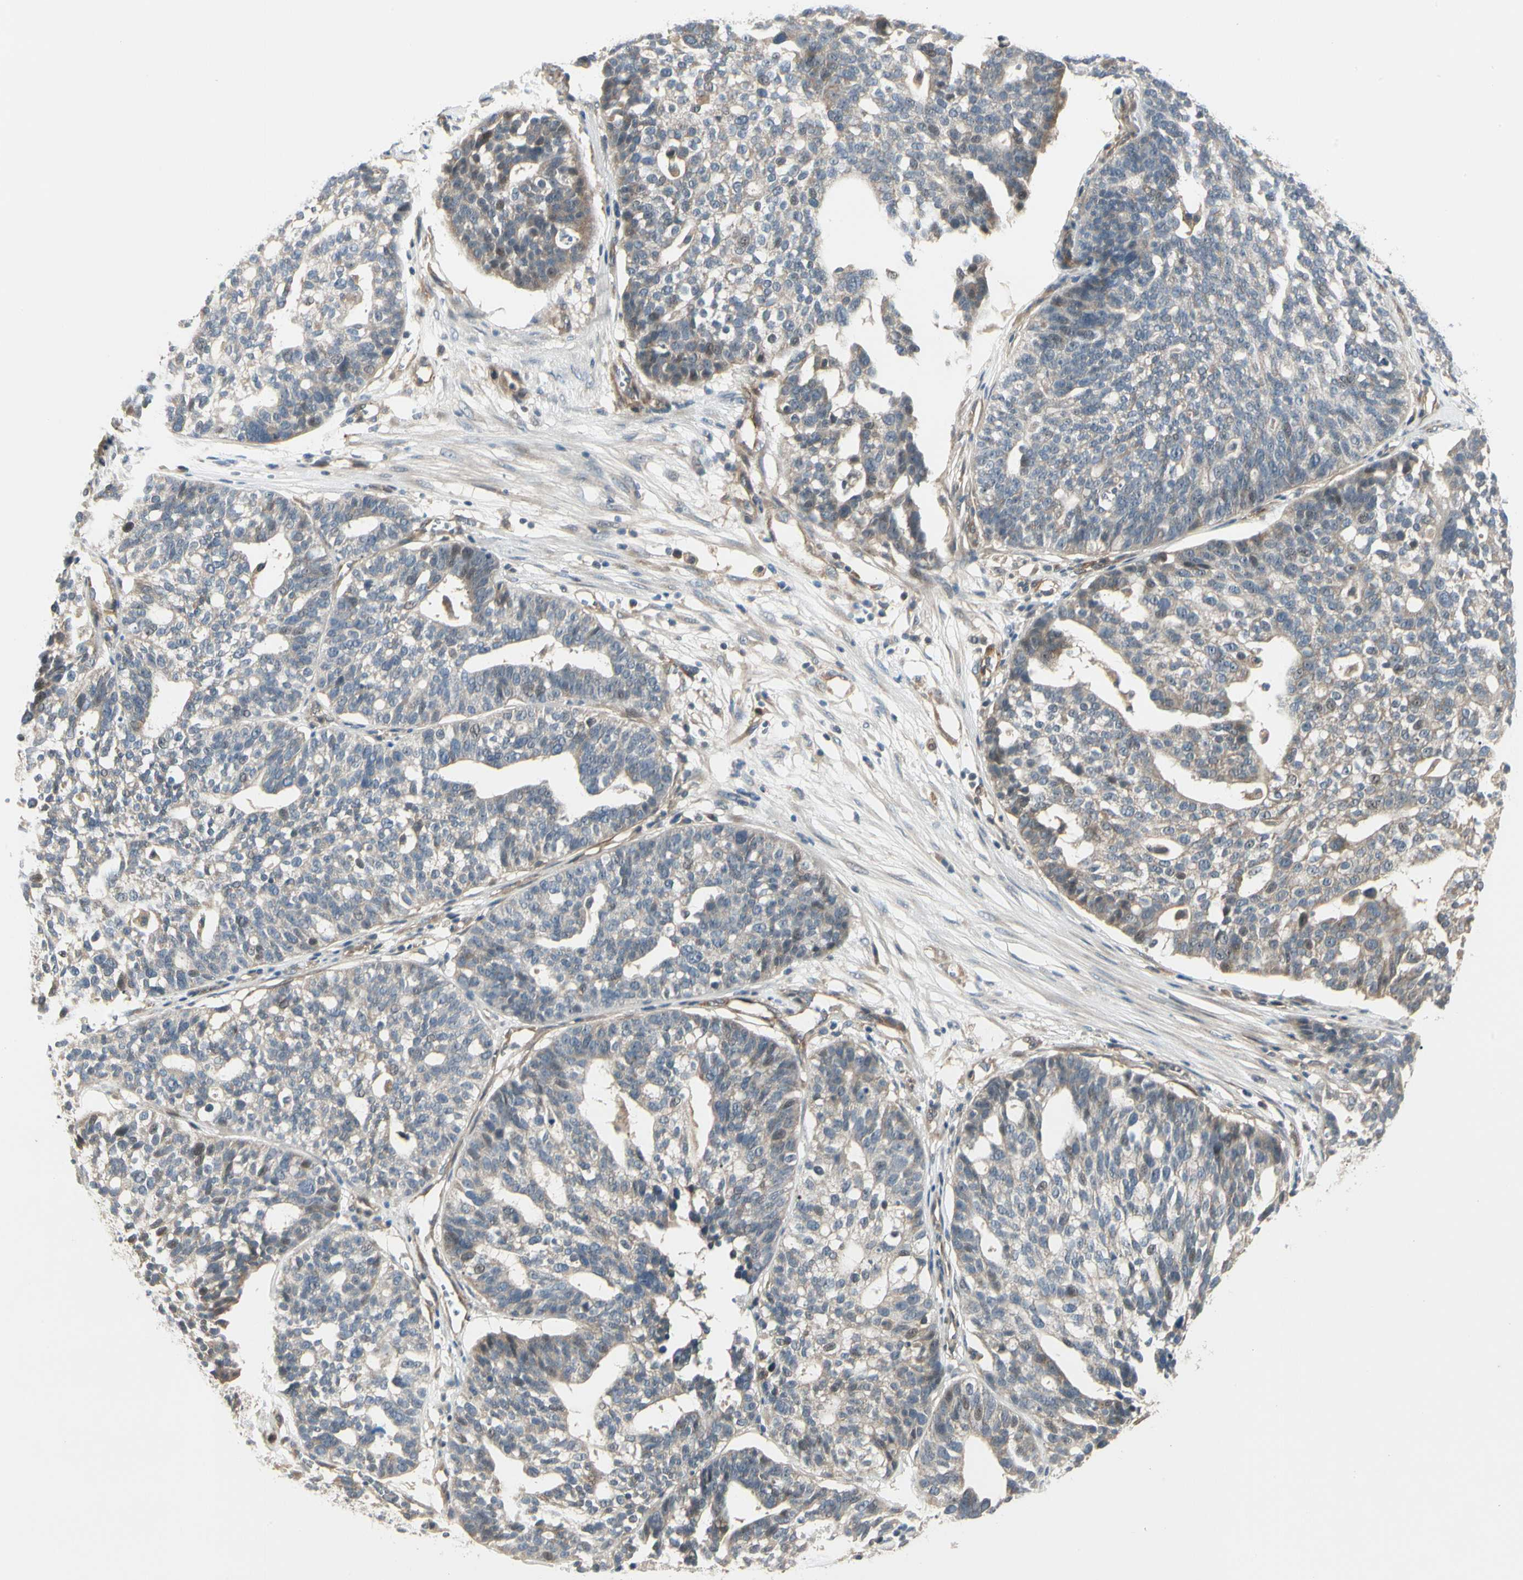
{"staining": {"intensity": "weak", "quantity": ">75%", "location": "cytoplasmic/membranous"}, "tissue": "ovarian cancer", "cell_type": "Tumor cells", "image_type": "cancer", "snomed": [{"axis": "morphology", "description": "Cystadenocarcinoma, serous, NOS"}, {"axis": "topography", "description": "Ovary"}], "caption": "Immunohistochemical staining of human ovarian cancer (serous cystadenocarcinoma) shows weak cytoplasmic/membranous protein expression in about >75% of tumor cells. The protein of interest is stained brown, and the nuclei are stained in blue (DAB (3,3'-diaminobenzidine) IHC with brightfield microscopy, high magnification).", "gene": "F2R", "patient": {"sex": "female", "age": 59}}